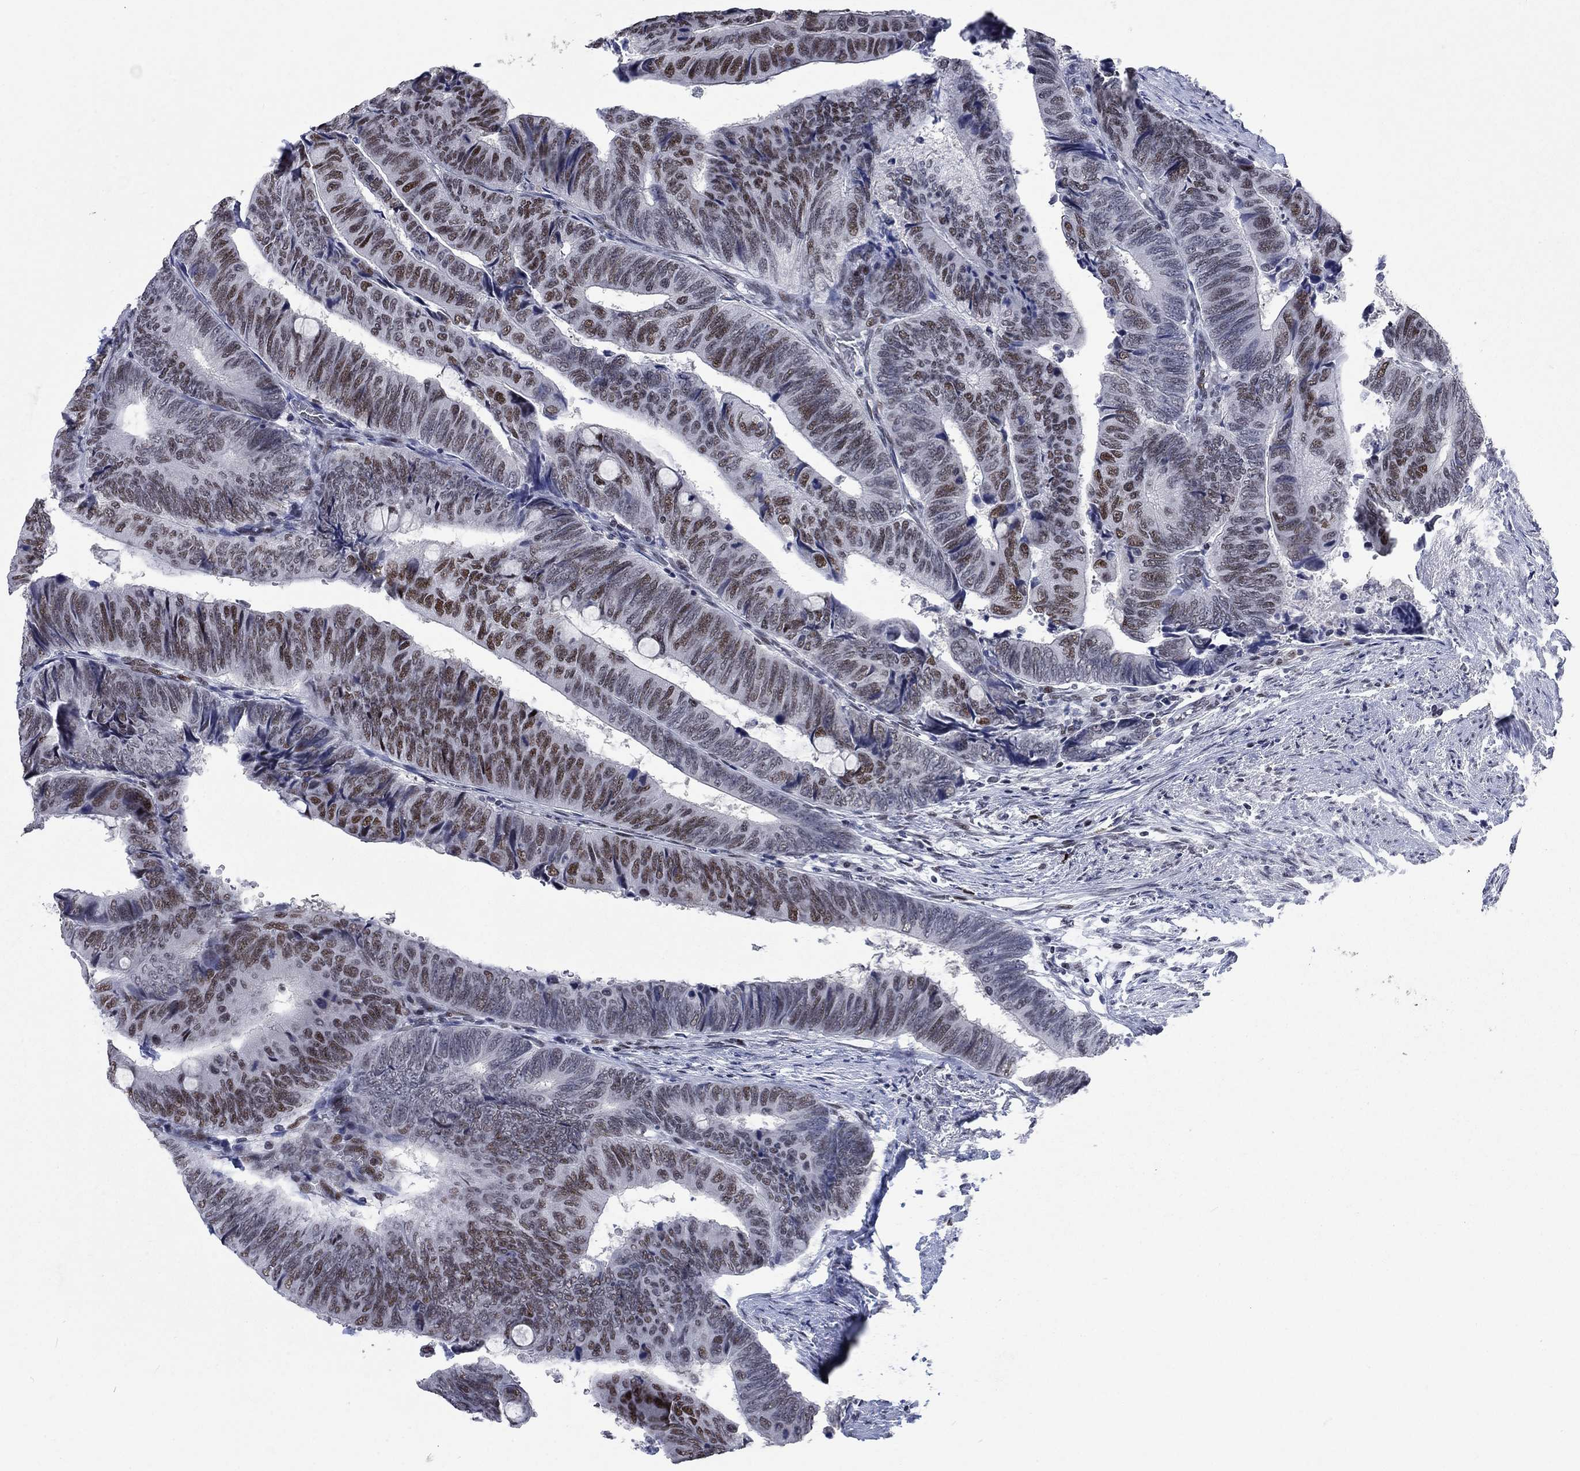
{"staining": {"intensity": "moderate", "quantity": "25%-75%", "location": "nuclear"}, "tissue": "colorectal cancer", "cell_type": "Tumor cells", "image_type": "cancer", "snomed": [{"axis": "morphology", "description": "Normal tissue, NOS"}, {"axis": "morphology", "description": "Adenocarcinoma, NOS"}, {"axis": "topography", "description": "Rectum"}, {"axis": "topography", "description": "Peripheral nerve tissue"}], "caption": "Moderate nuclear positivity for a protein is seen in about 25%-75% of tumor cells of adenocarcinoma (colorectal) using immunohistochemistry.", "gene": "HCFC1", "patient": {"sex": "male", "age": 92}}